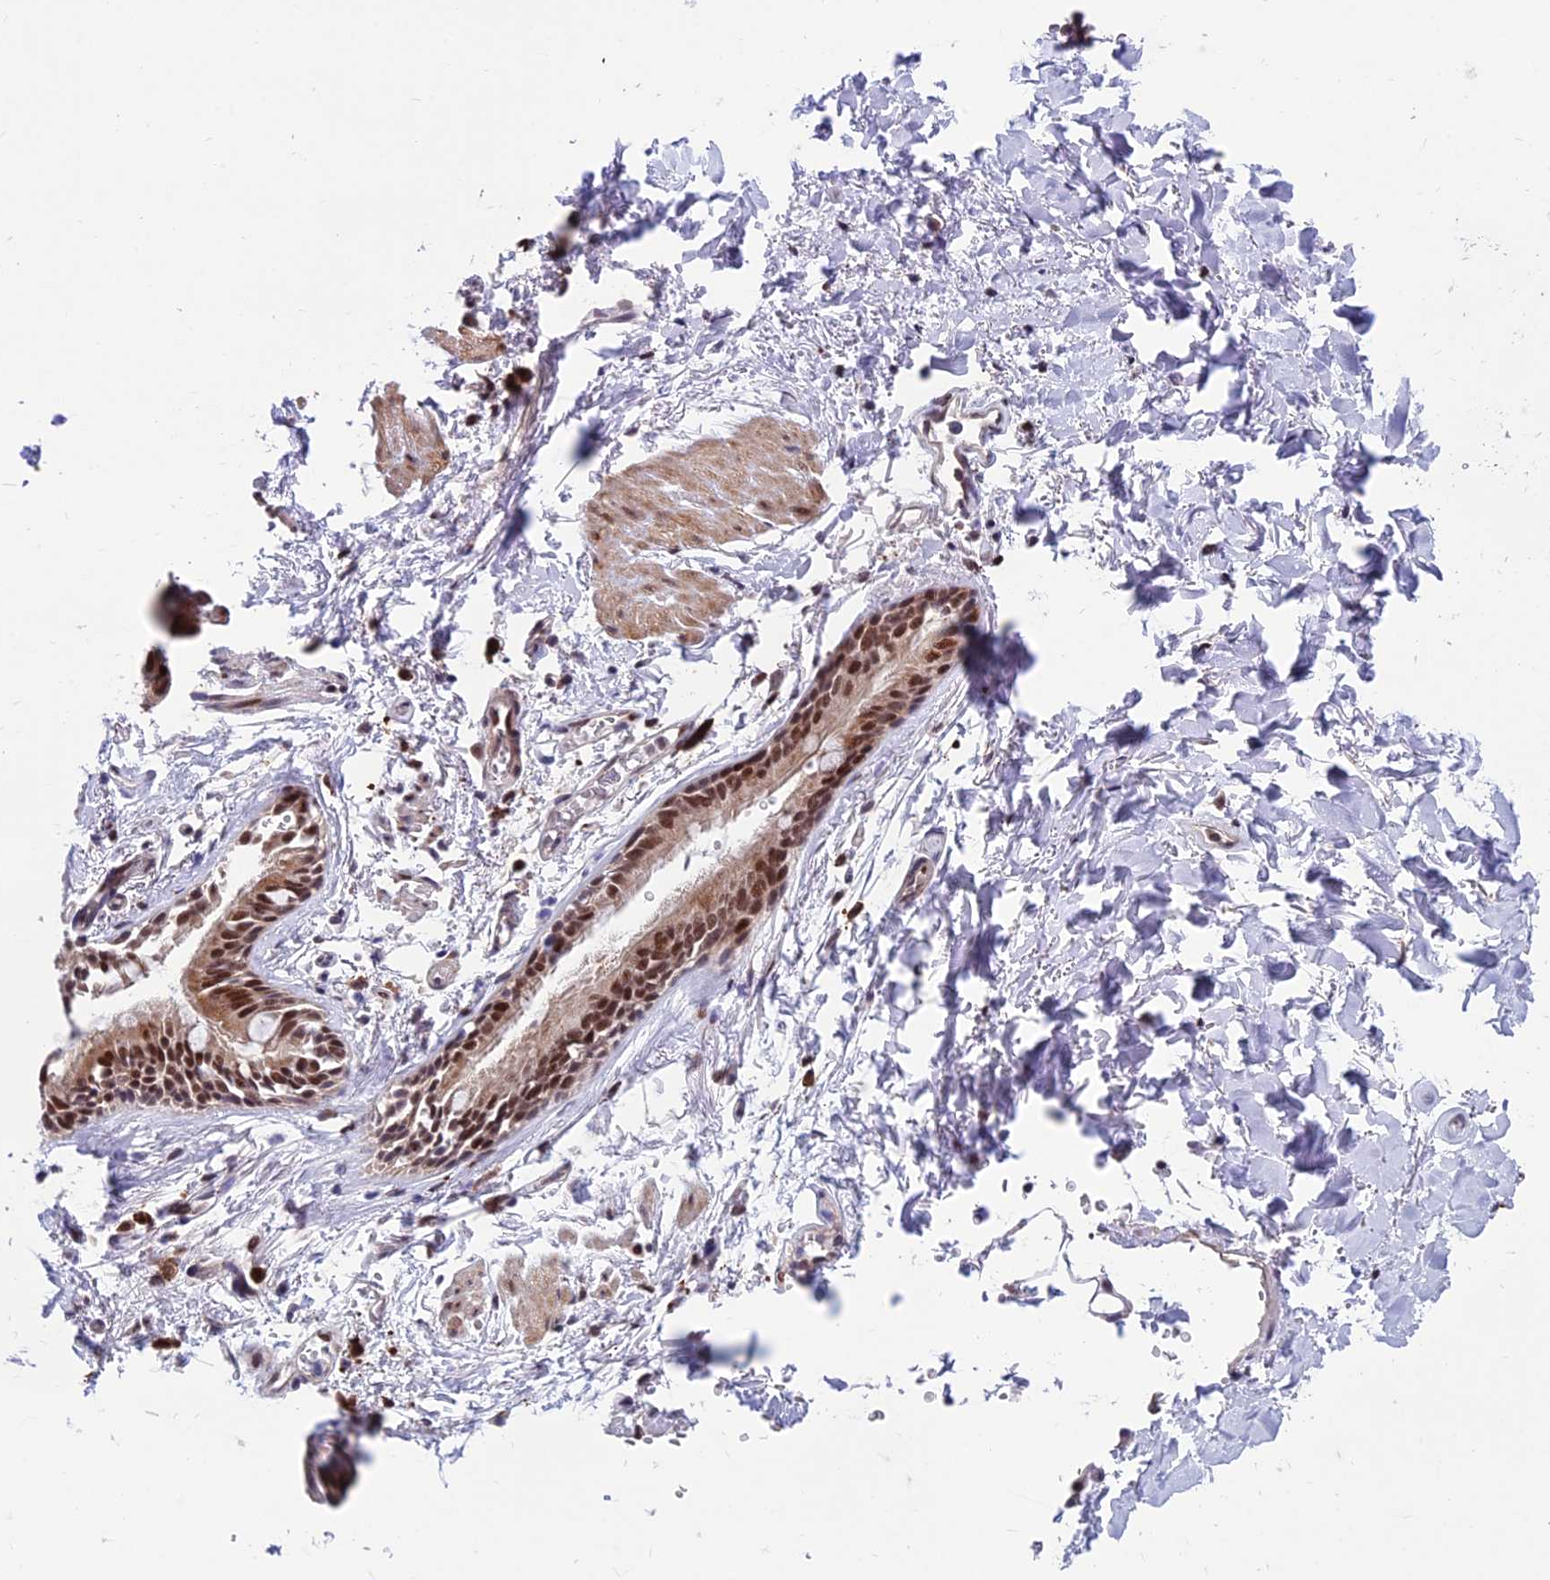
{"staining": {"intensity": "negative", "quantity": "none", "location": "none"}, "tissue": "adipose tissue", "cell_type": "Adipocytes", "image_type": "normal", "snomed": [{"axis": "morphology", "description": "Normal tissue, NOS"}, {"axis": "topography", "description": "Lymph node"}, {"axis": "topography", "description": "Bronchus"}], "caption": "Immunohistochemistry photomicrograph of unremarkable adipose tissue stained for a protein (brown), which exhibits no expression in adipocytes. (DAB immunohistochemistry, high magnification).", "gene": "KIAA1191", "patient": {"sex": "male", "age": 63}}